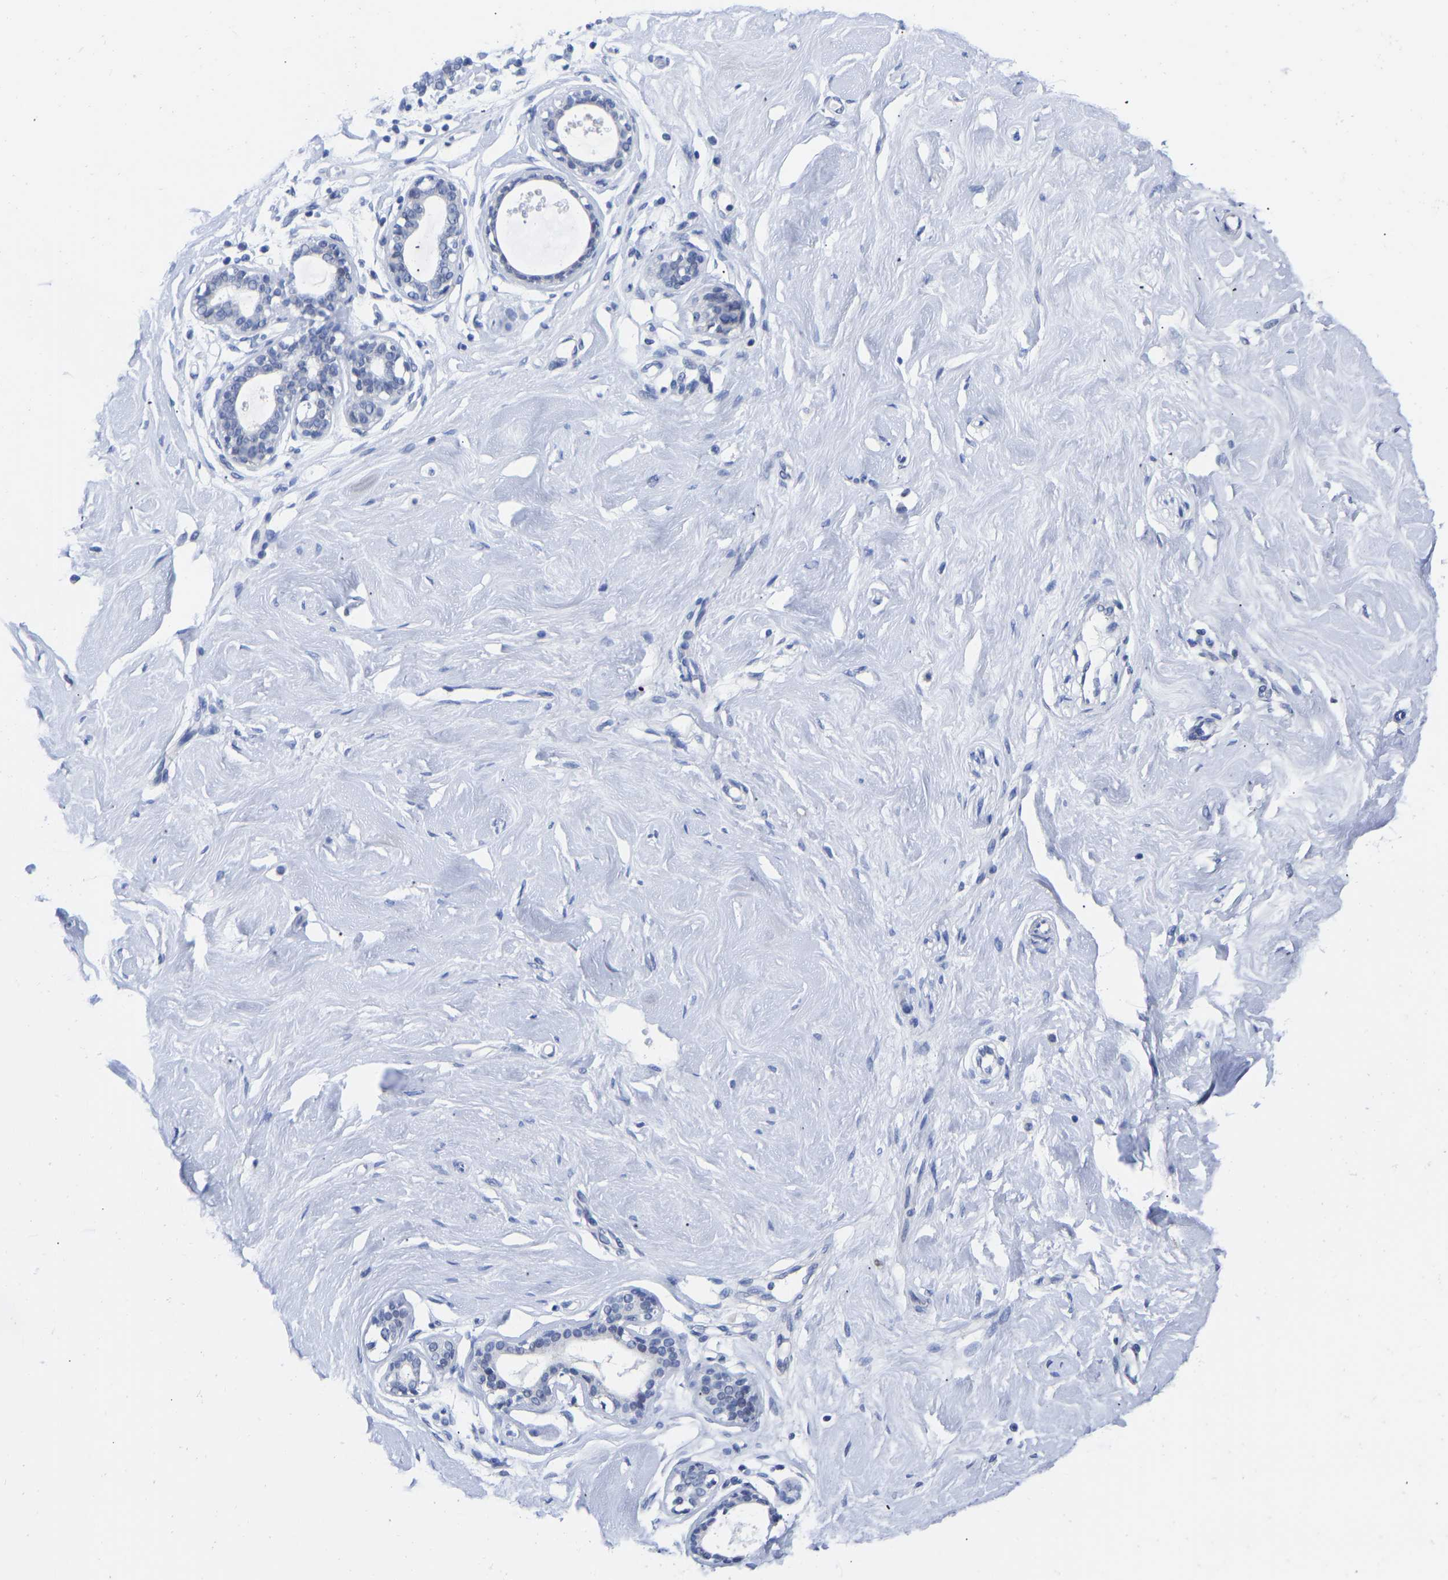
{"staining": {"intensity": "negative", "quantity": "none", "location": "none"}, "tissue": "breast", "cell_type": "Adipocytes", "image_type": "normal", "snomed": [{"axis": "morphology", "description": "Normal tissue, NOS"}, {"axis": "topography", "description": "Breast"}], "caption": "Adipocytes are negative for protein expression in benign human breast.", "gene": "GPA33", "patient": {"sex": "female", "age": 23}}